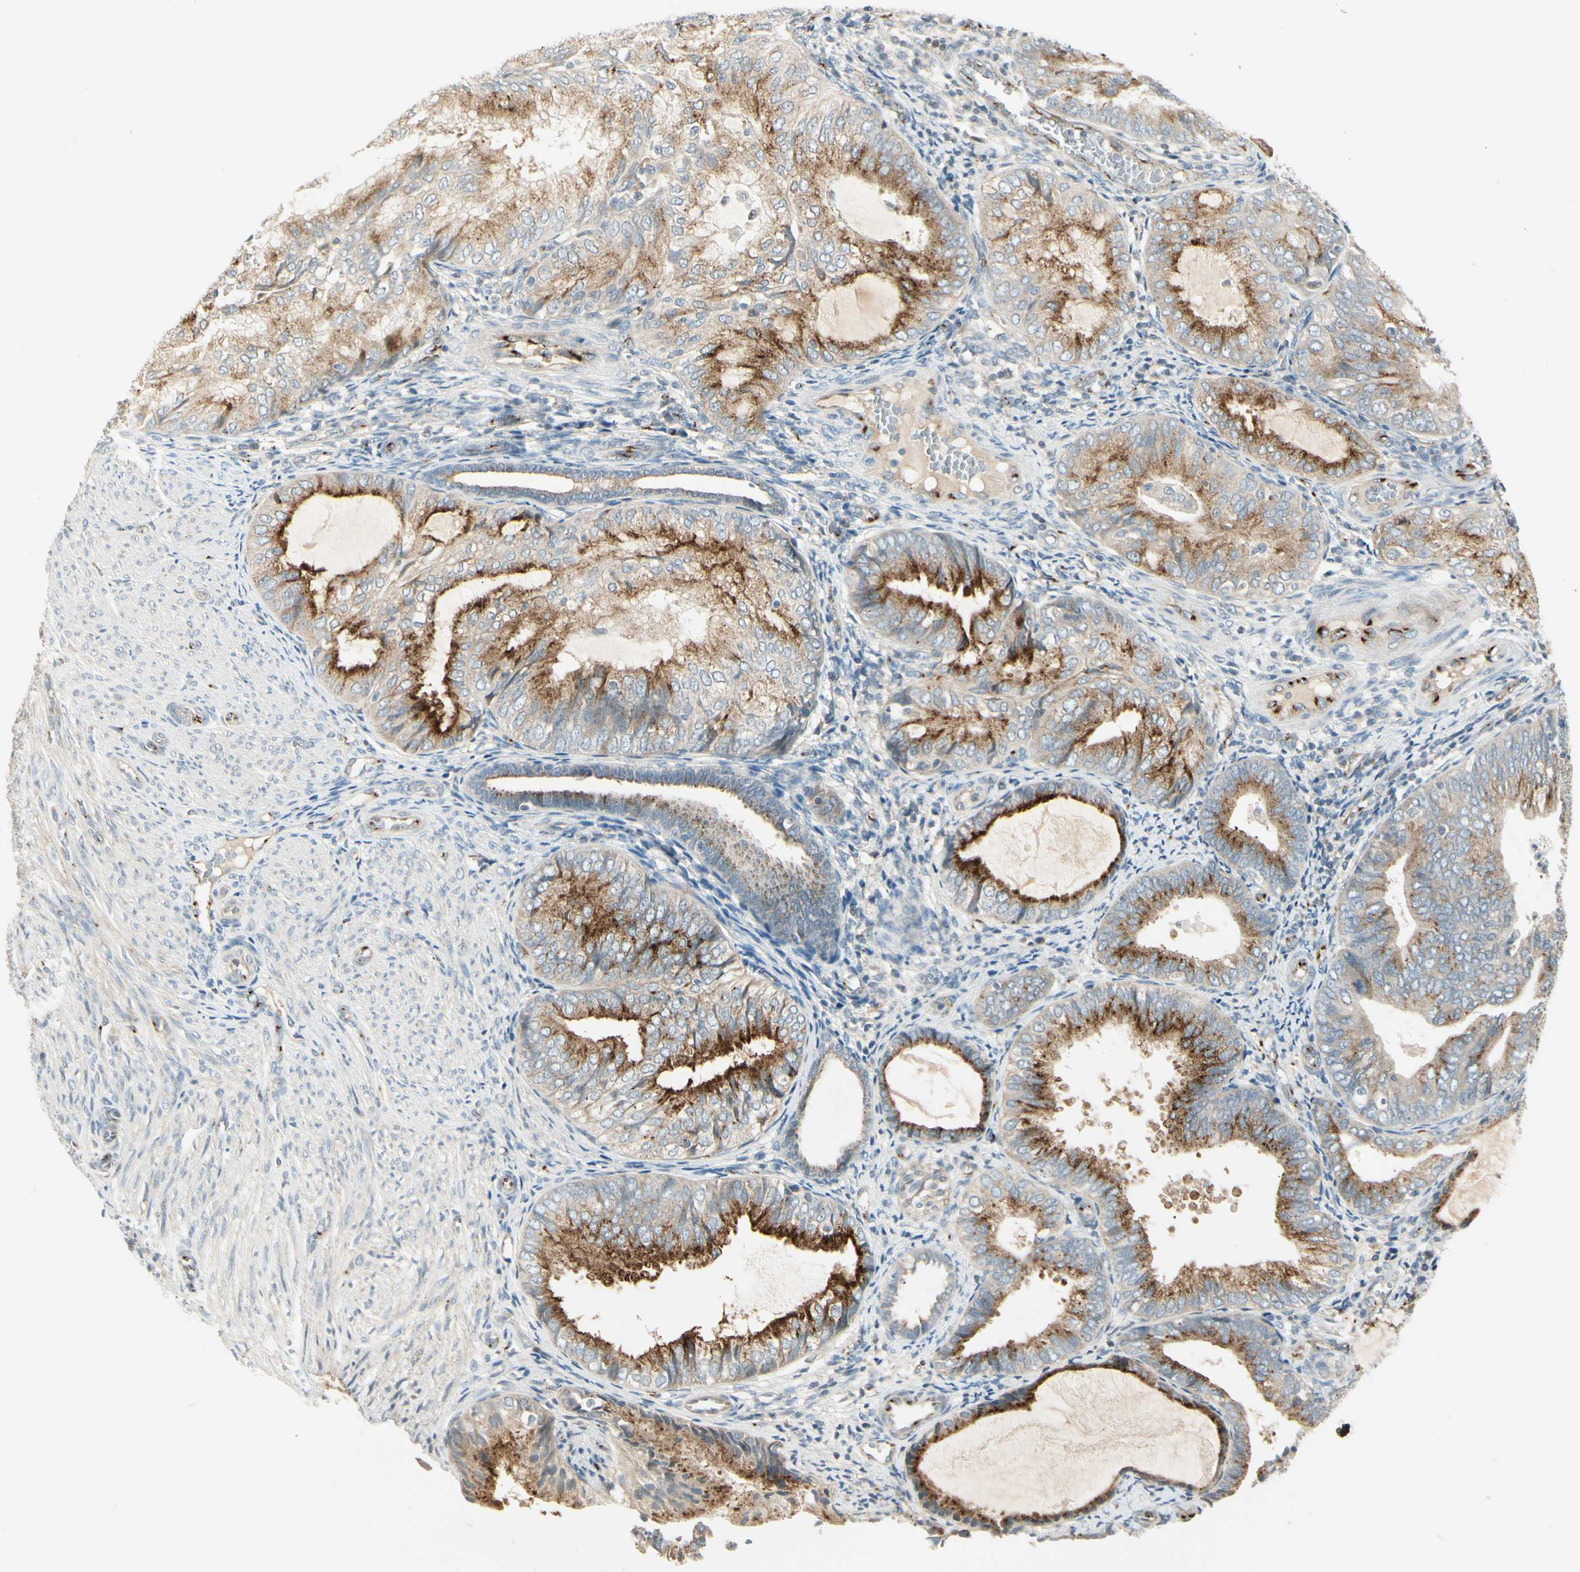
{"staining": {"intensity": "strong", "quantity": ">75%", "location": "cytoplasmic/membranous"}, "tissue": "endometrial cancer", "cell_type": "Tumor cells", "image_type": "cancer", "snomed": [{"axis": "morphology", "description": "Adenocarcinoma, NOS"}, {"axis": "topography", "description": "Endometrium"}], "caption": "Protein expression by immunohistochemistry (IHC) shows strong cytoplasmic/membranous positivity in approximately >75% of tumor cells in endometrial cancer.", "gene": "MANSC1", "patient": {"sex": "female", "age": 81}}